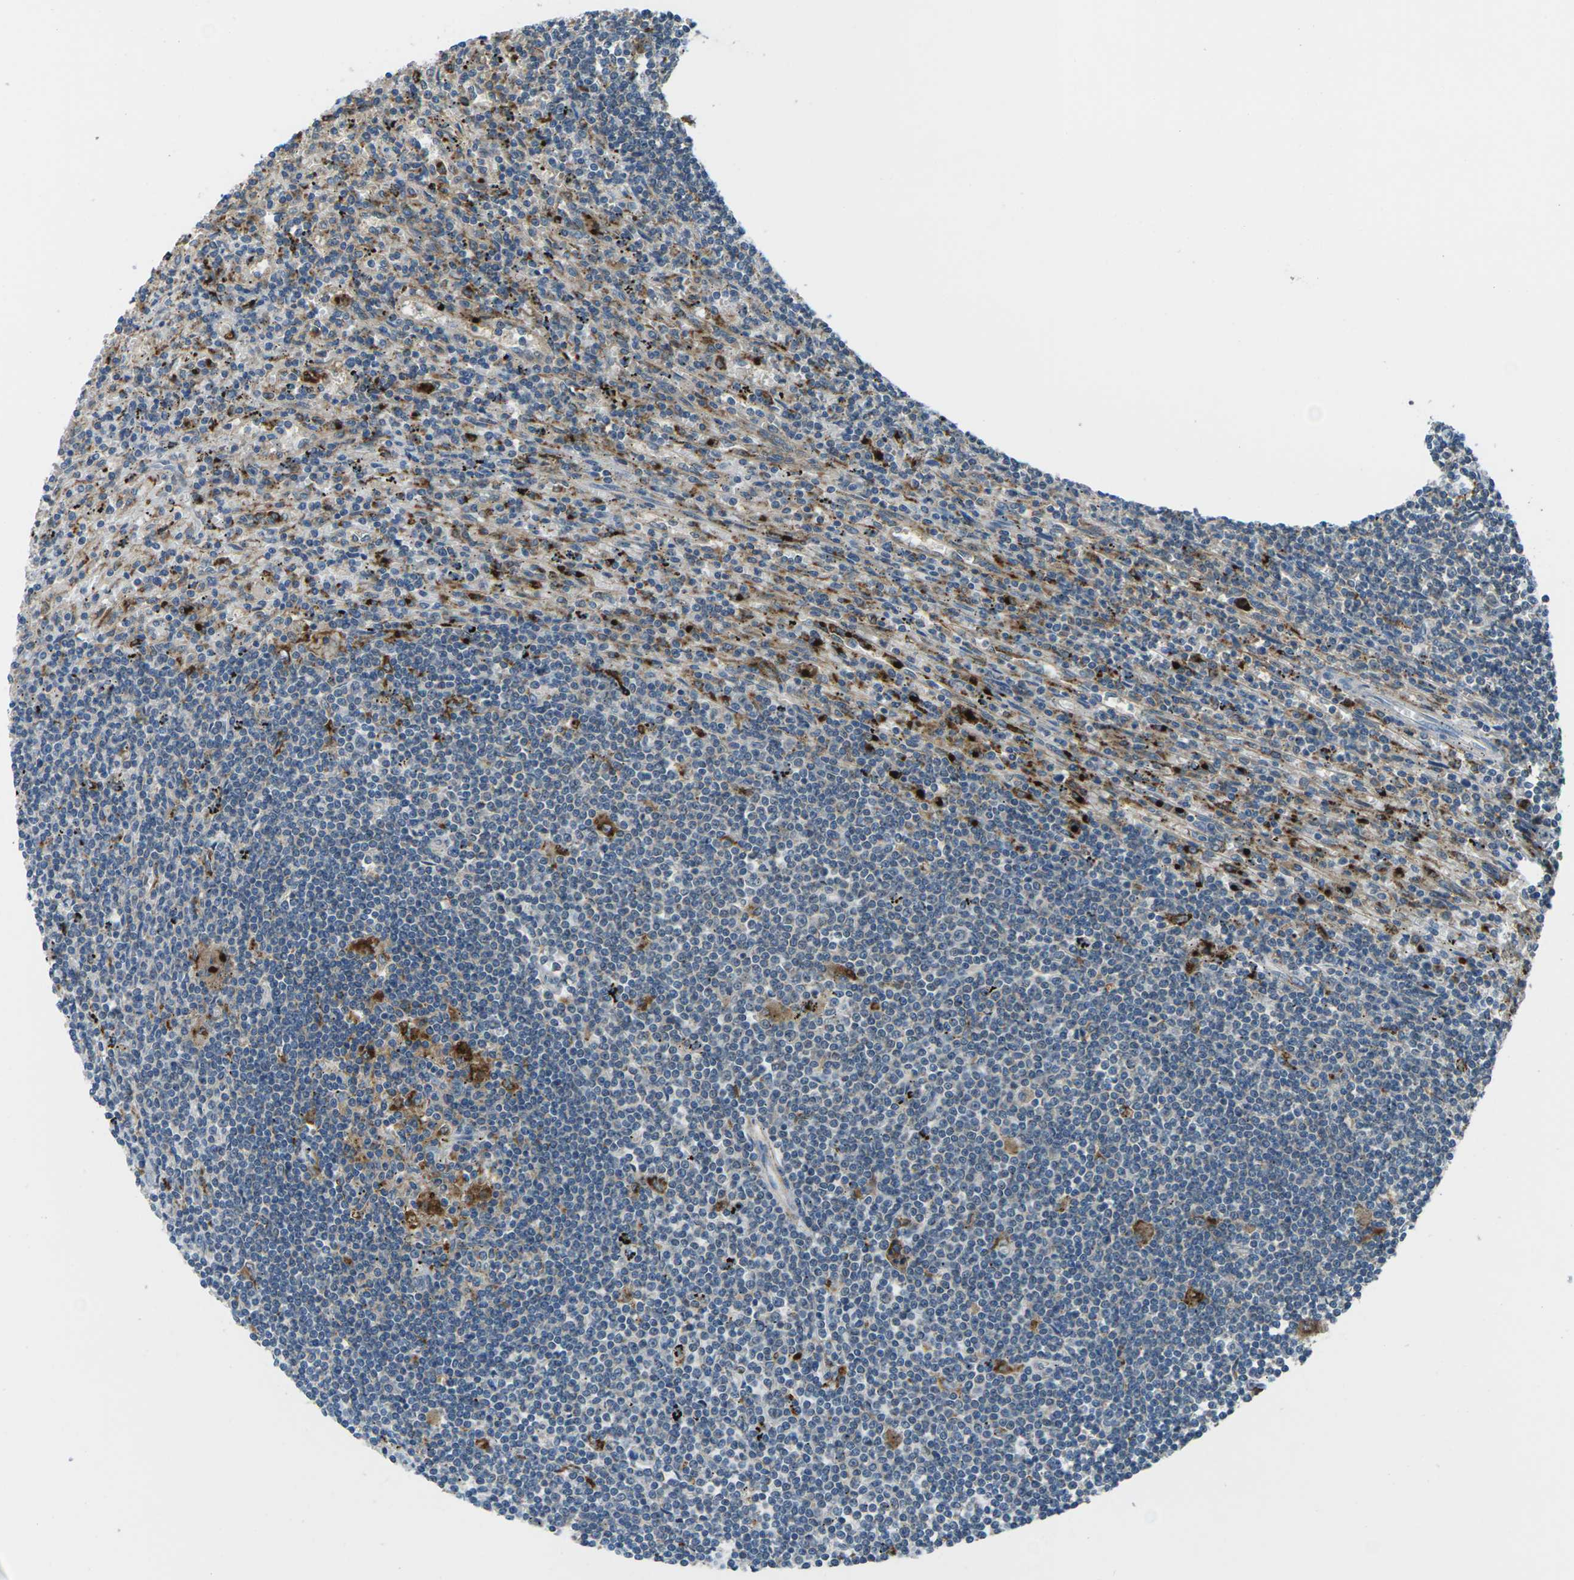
{"staining": {"intensity": "weak", "quantity": "<25%", "location": "cytoplasmic/membranous"}, "tissue": "lymphoma", "cell_type": "Tumor cells", "image_type": "cancer", "snomed": [{"axis": "morphology", "description": "Malignant lymphoma, non-Hodgkin's type, Low grade"}, {"axis": "topography", "description": "Spleen"}], "caption": "Human lymphoma stained for a protein using immunohistochemistry reveals no staining in tumor cells.", "gene": "SLC31A2", "patient": {"sex": "male", "age": 76}}